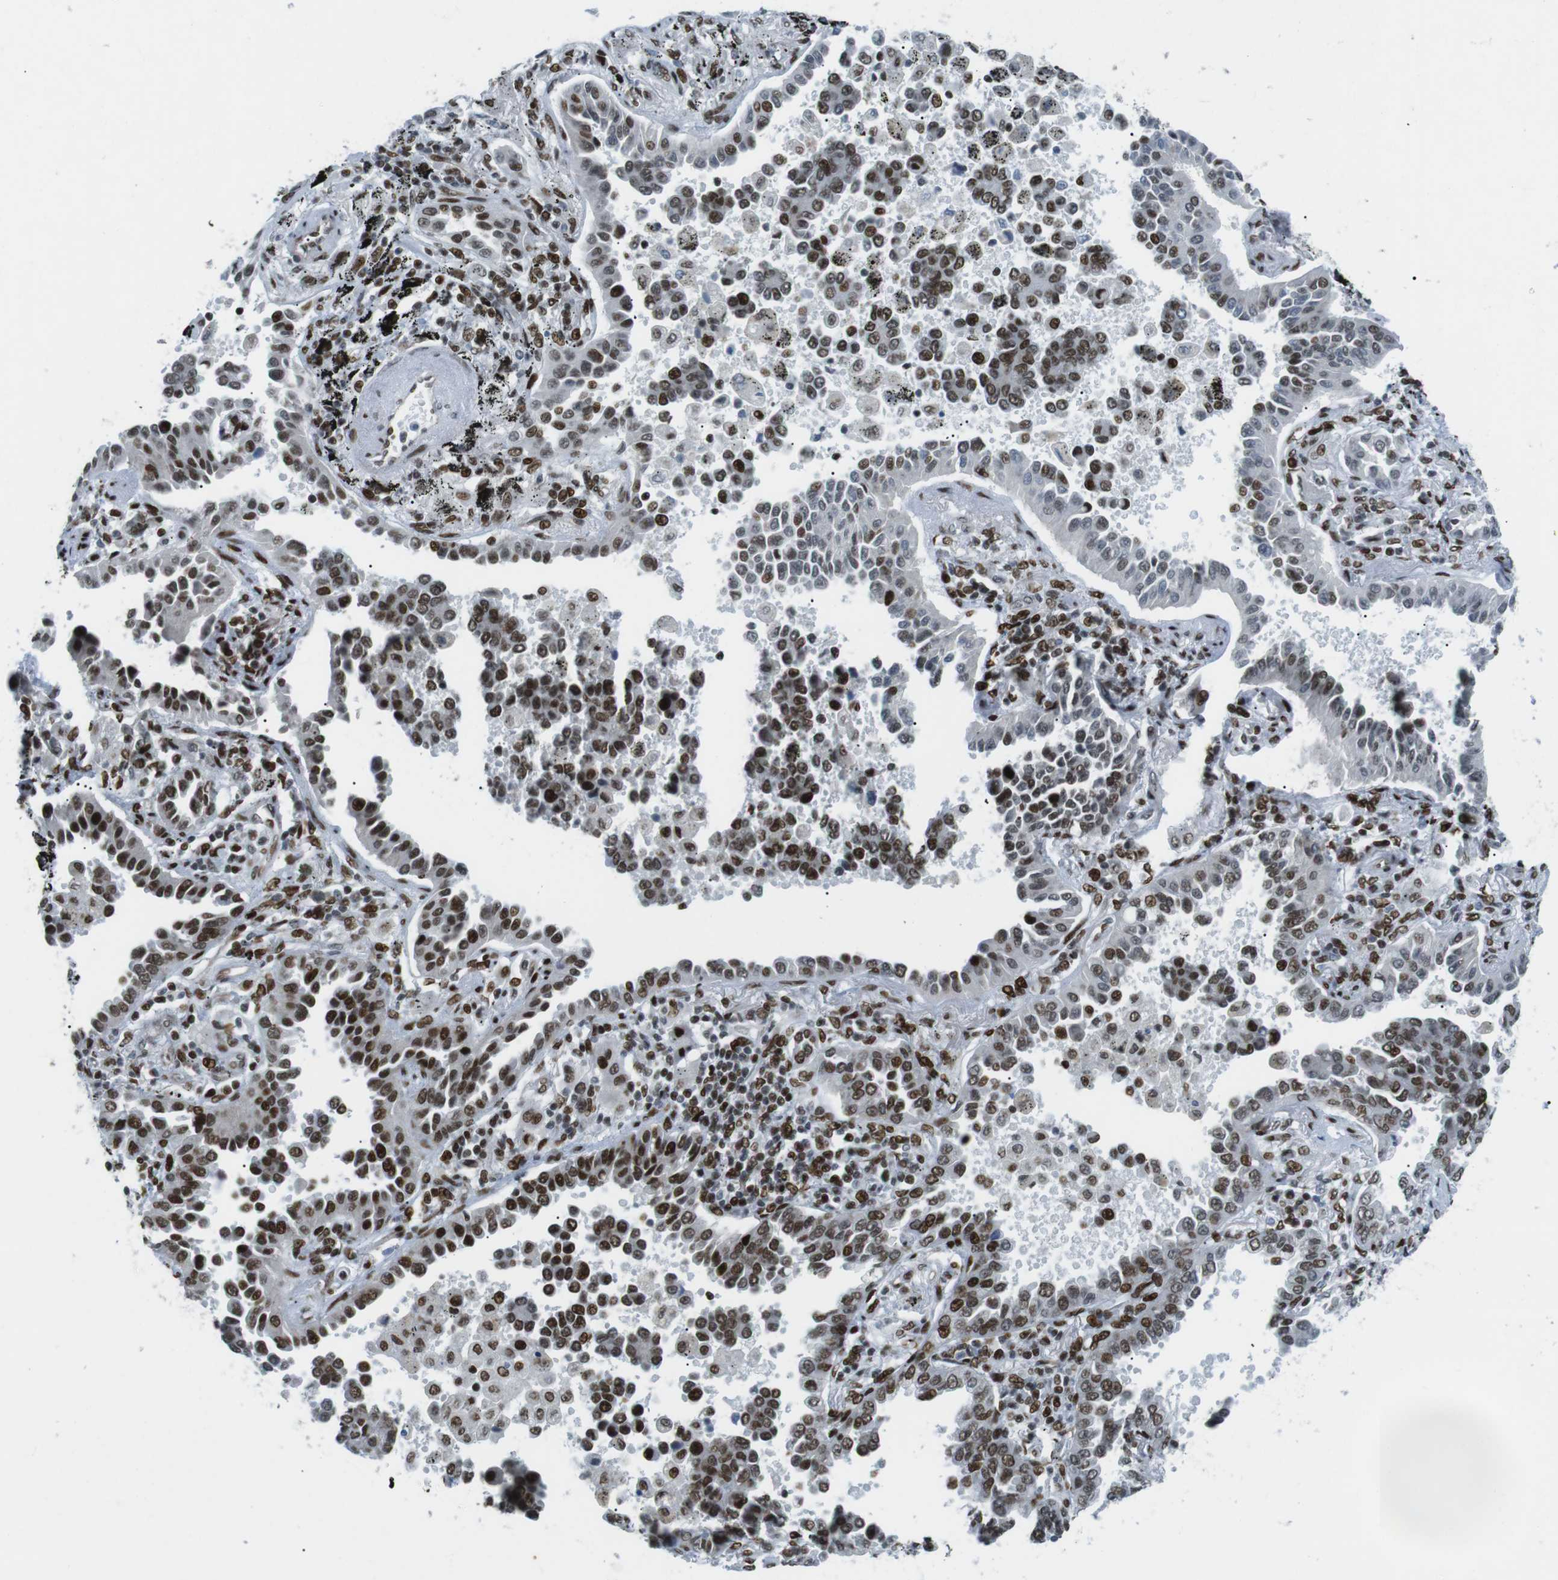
{"staining": {"intensity": "strong", "quantity": "25%-75%", "location": "nuclear"}, "tissue": "lung cancer", "cell_type": "Tumor cells", "image_type": "cancer", "snomed": [{"axis": "morphology", "description": "Normal tissue, NOS"}, {"axis": "morphology", "description": "Adenocarcinoma, NOS"}, {"axis": "topography", "description": "Lung"}], "caption": "DAB (3,3'-diaminobenzidine) immunohistochemical staining of lung cancer (adenocarcinoma) exhibits strong nuclear protein positivity in about 25%-75% of tumor cells.", "gene": "ARID1A", "patient": {"sex": "male", "age": 59}}